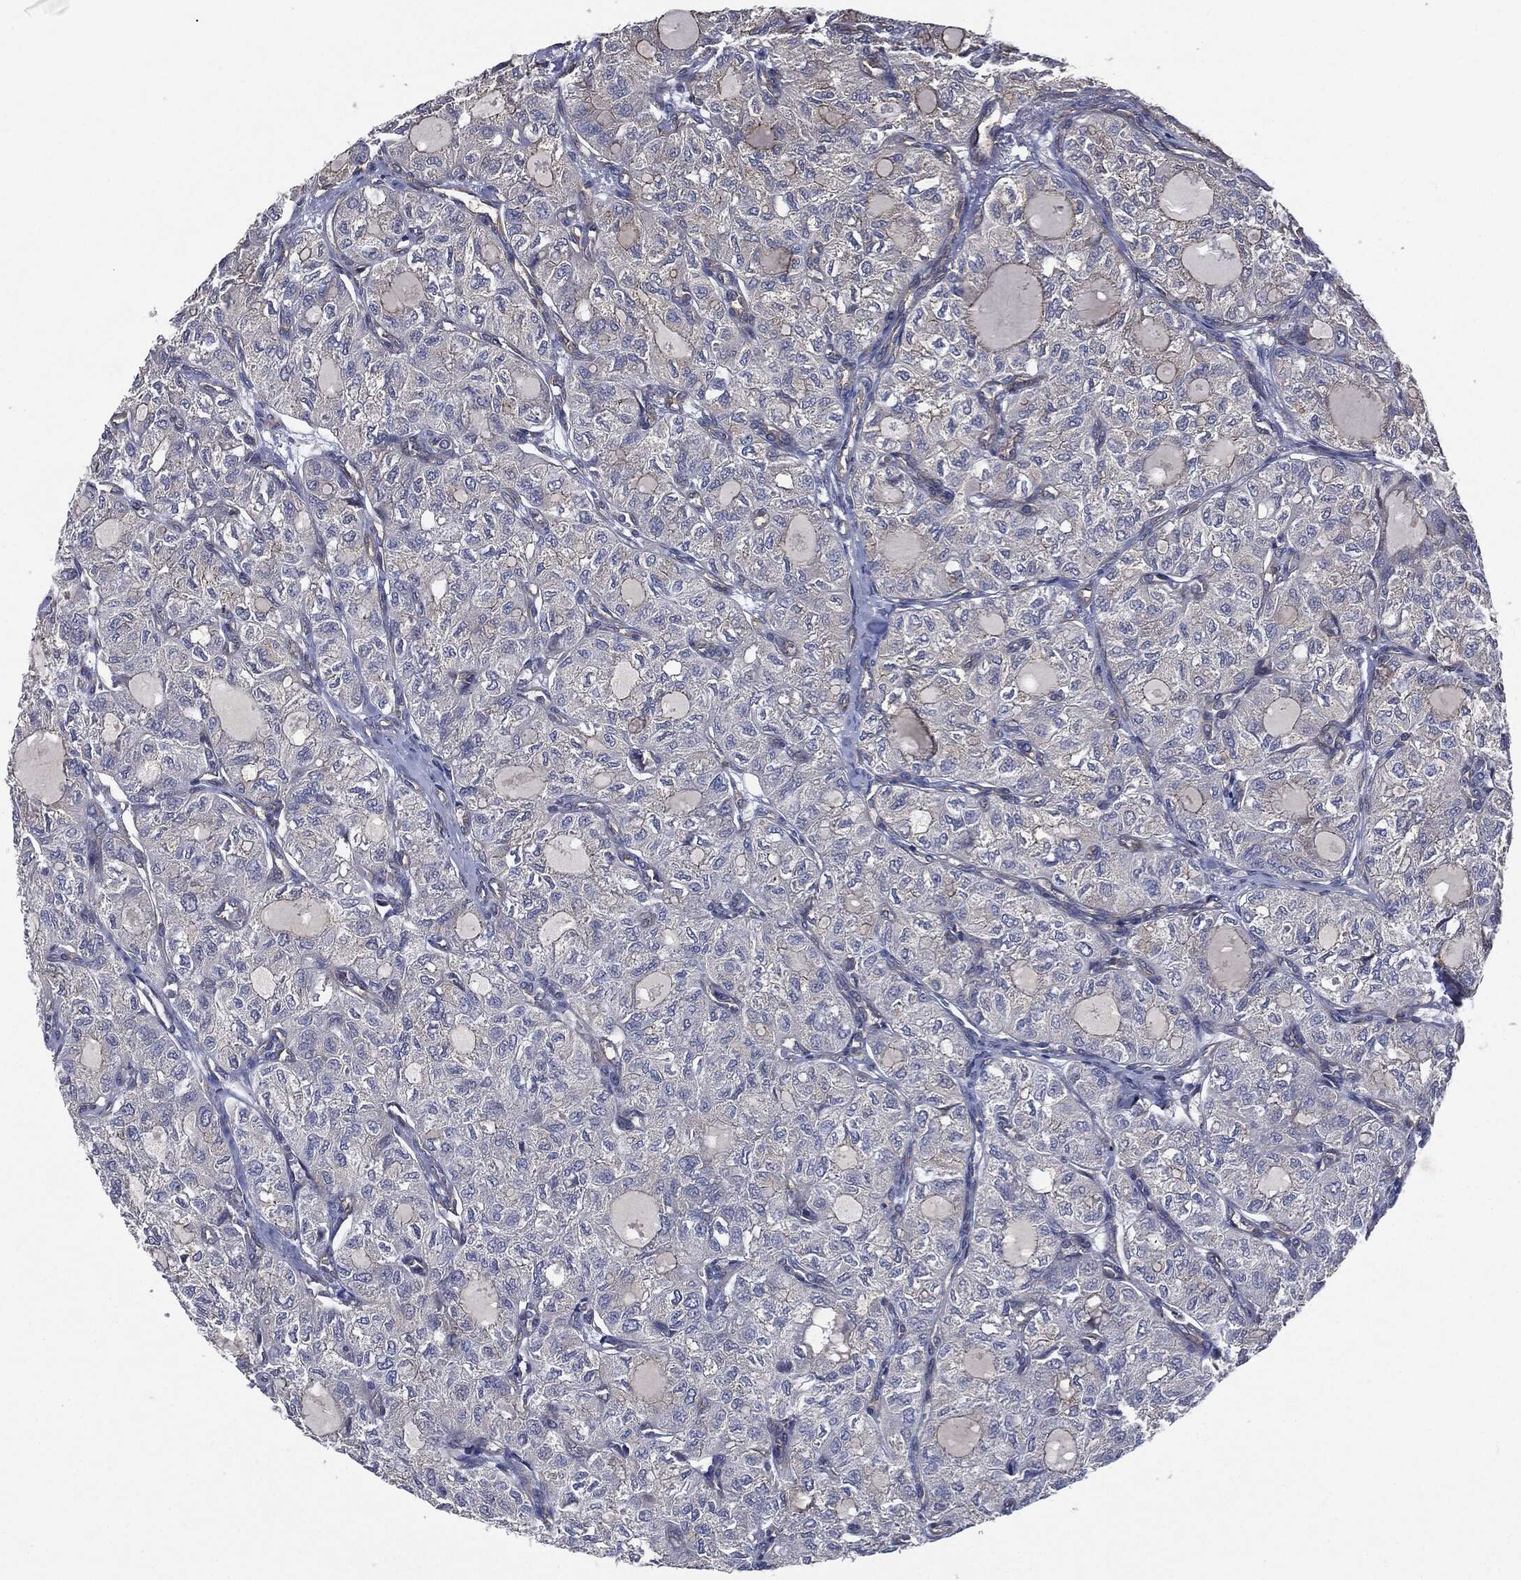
{"staining": {"intensity": "negative", "quantity": "none", "location": "none"}, "tissue": "thyroid cancer", "cell_type": "Tumor cells", "image_type": "cancer", "snomed": [{"axis": "morphology", "description": "Follicular adenoma carcinoma, NOS"}, {"axis": "topography", "description": "Thyroid gland"}], "caption": "Human thyroid cancer (follicular adenoma carcinoma) stained for a protein using IHC exhibits no positivity in tumor cells.", "gene": "EPS15L1", "patient": {"sex": "male", "age": 75}}